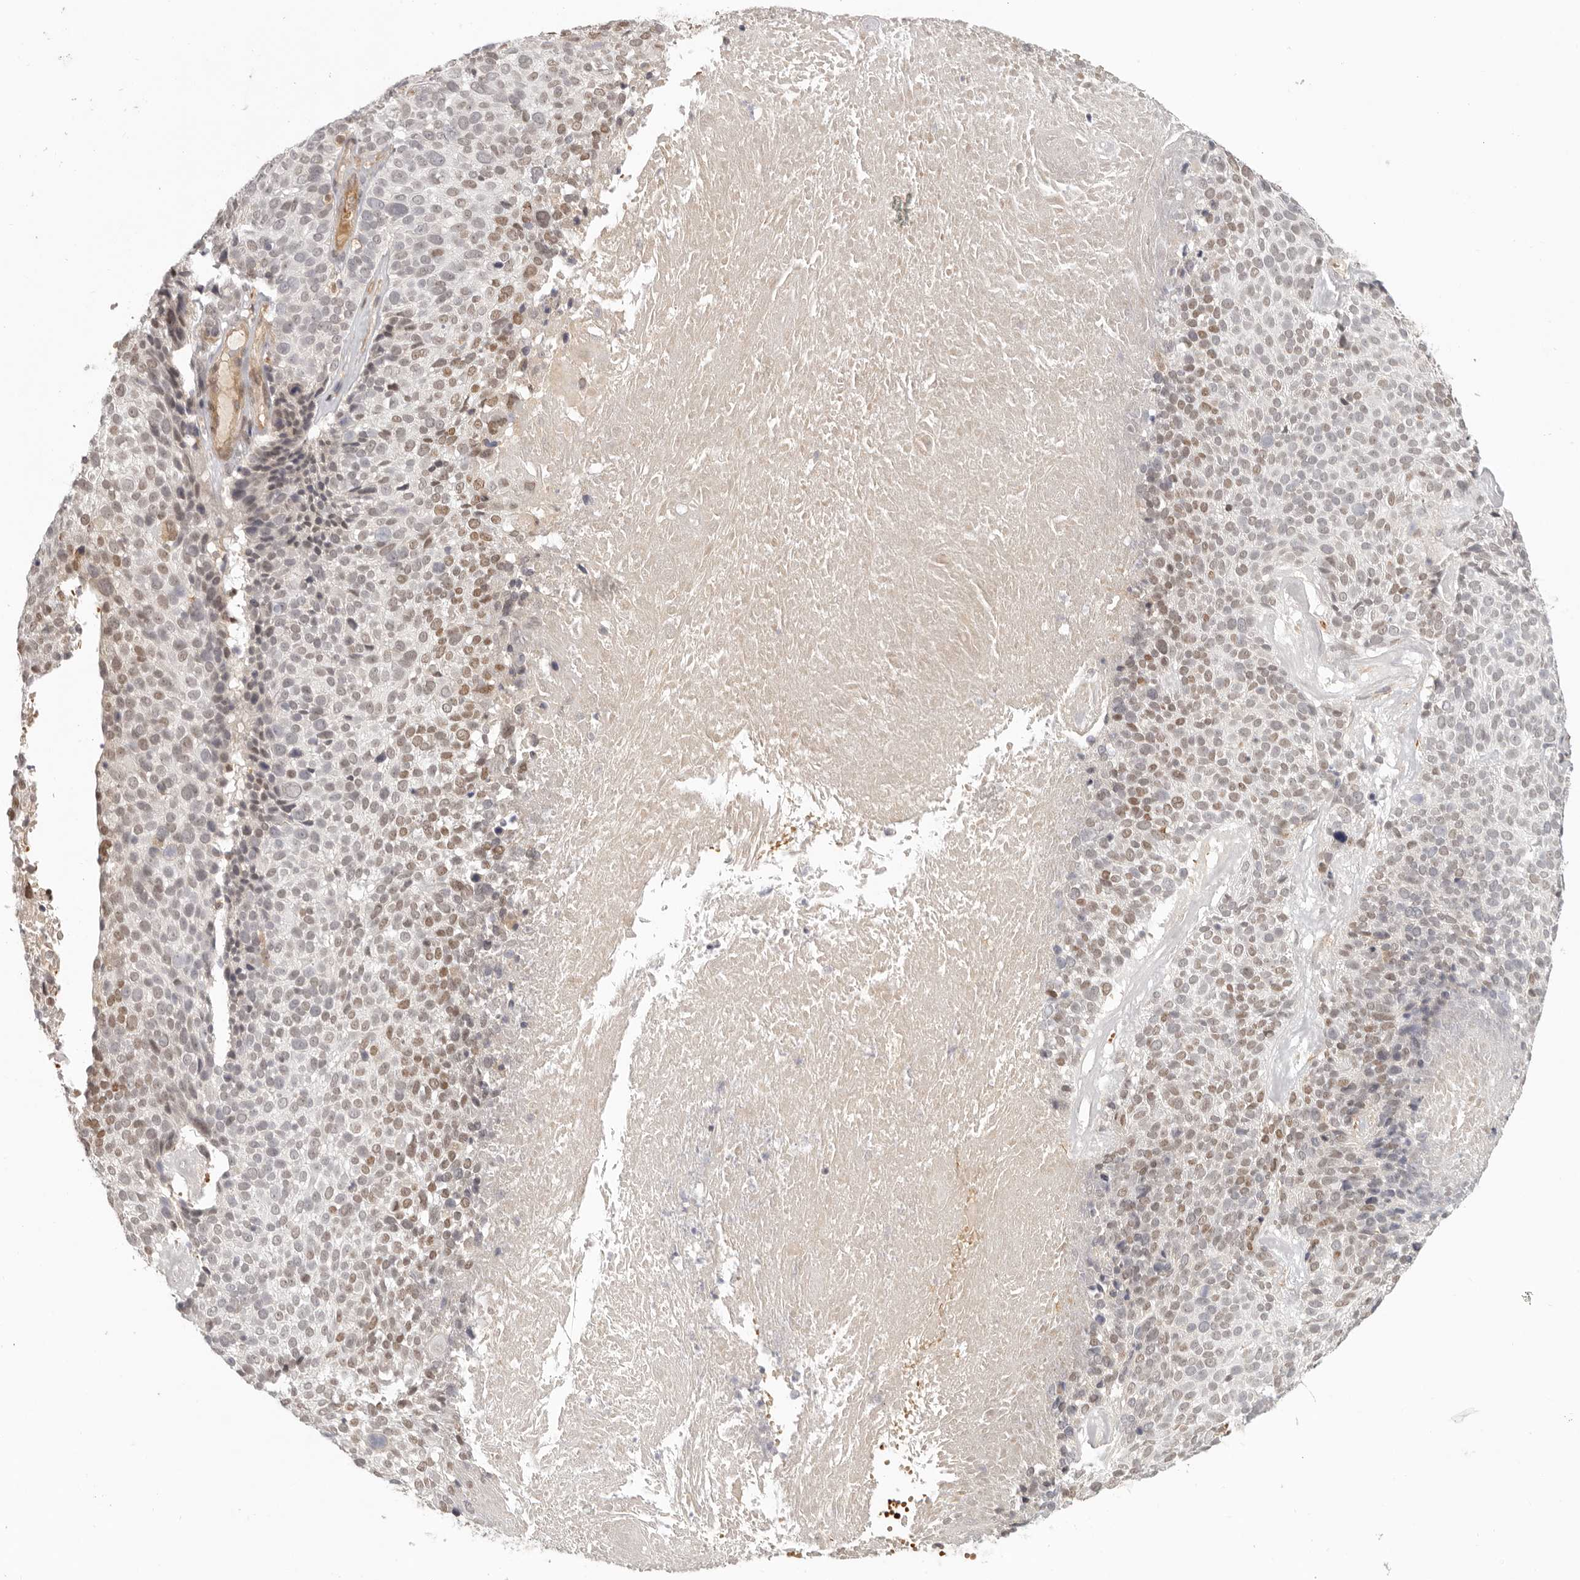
{"staining": {"intensity": "moderate", "quantity": "25%-75%", "location": "nuclear"}, "tissue": "cervical cancer", "cell_type": "Tumor cells", "image_type": "cancer", "snomed": [{"axis": "morphology", "description": "Squamous cell carcinoma, NOS"}, {"axis": "topography", "description": "Cervix"}], "caption": "This micrograph displays immunohistochemistry (IHC) staining of cervical squamous cell carcinoma, with medium moderate nuclear expression in about 25%-75% of tumor cells.", "gene": "AHDC1", "patient": {"sex": "female", "age": 74}}